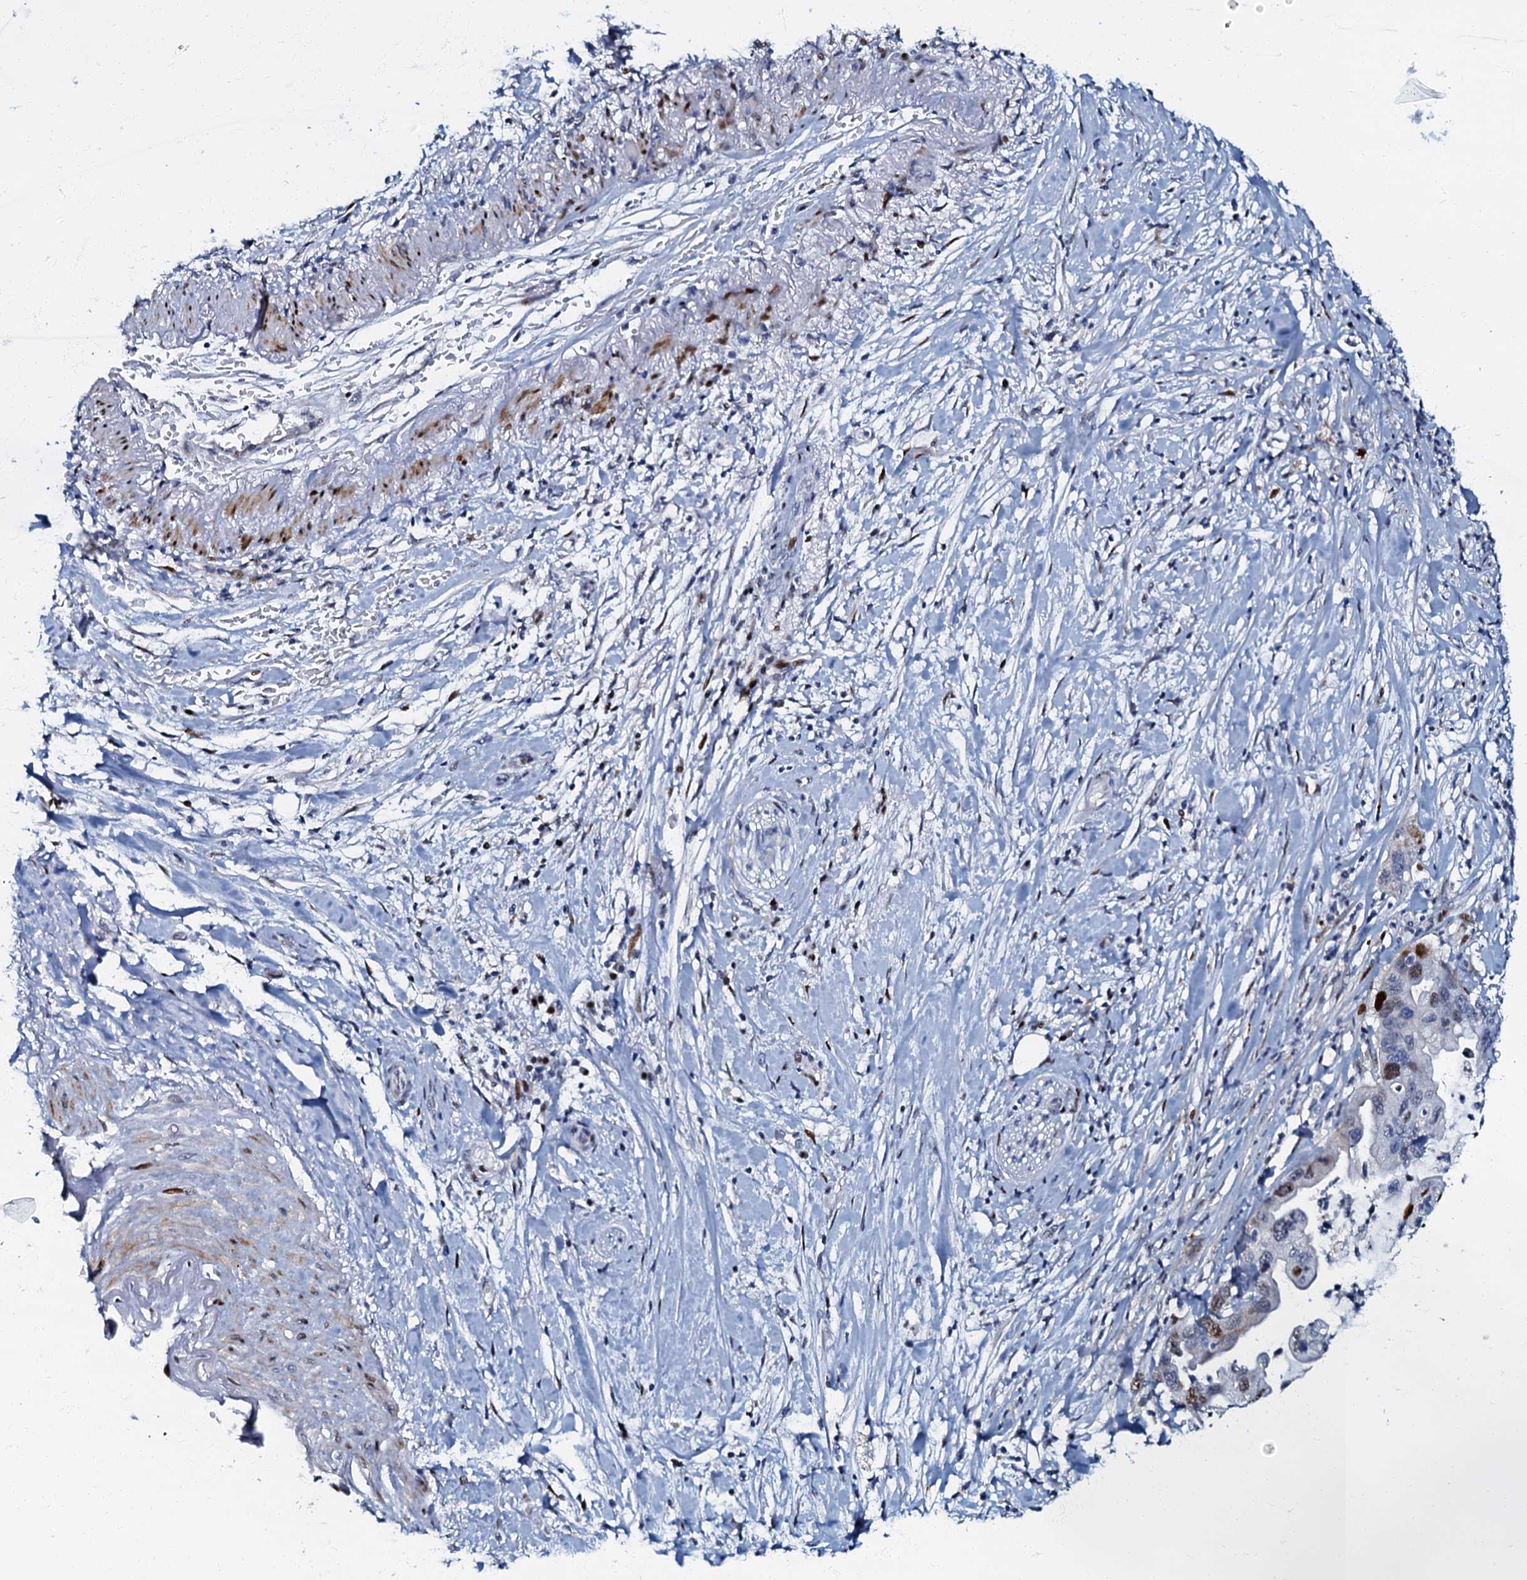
{"staining": {"intensity": "moderate", "quantity": "25%-75%", "location": "cytoplasmic/membranous"}, "tissue": "pancreatic cancer", "cell_type": "Tumor cells", "image_type": "cancer", "snomed": [{"axis": "morphology", "description": "Adenocarcinoma, NOS"}, {"axis": "topography", "description": "Pancreas"}], "caption": "IHC photomicrograph of neoplastic tissue: human pancreatic cancer (adenocarcinoma) stained using immunohistochemistry (IHC) displays medium levels of moderate protein expression localized specifically in the cytoplasmic/membranous of tumor cells, appearing as a cytoplasmic/membranous brown color.", "gene": "MFSD5", "patient": {"sex": "female", "age": 71}}